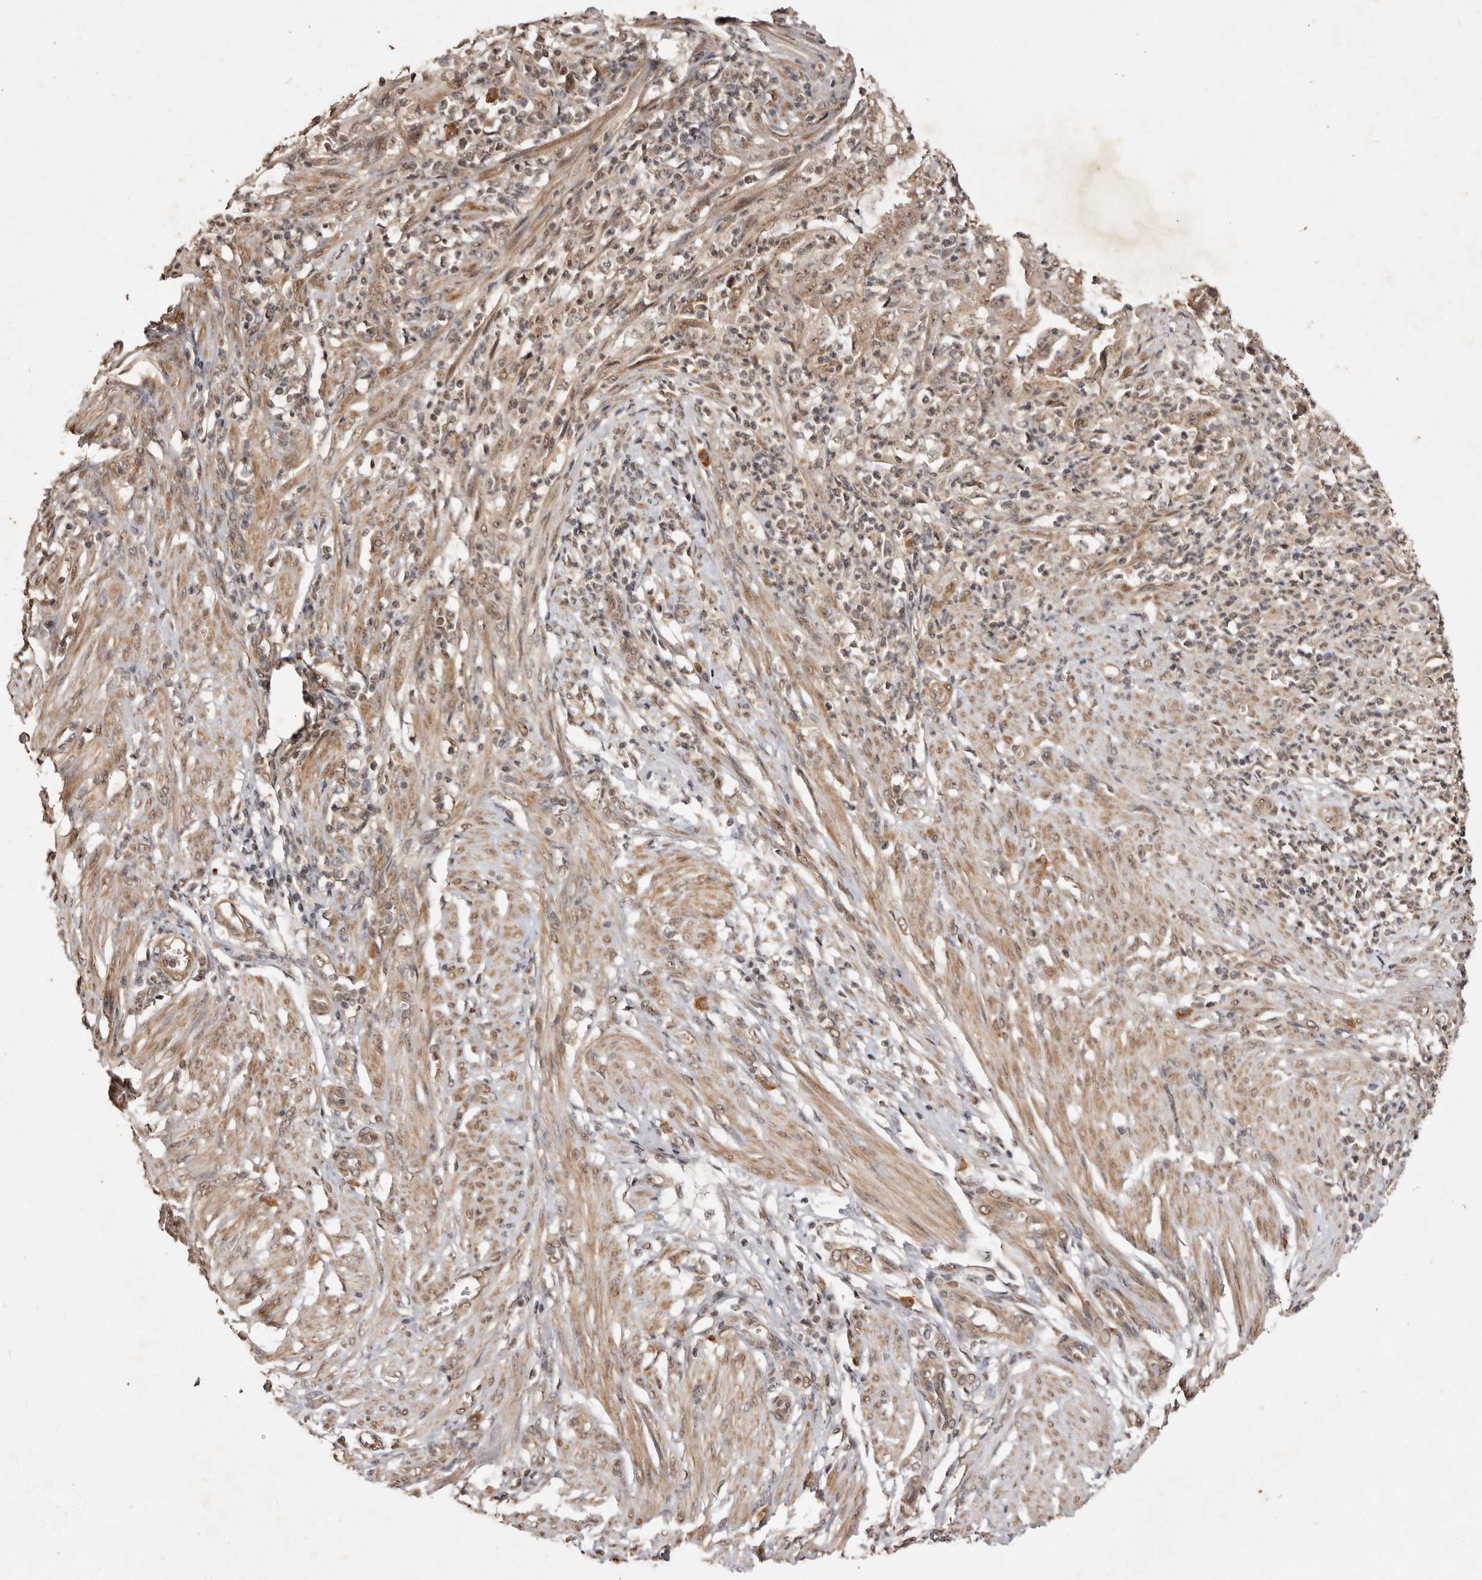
{"staining": {"intensity": "moderate", "quantity": ">75%", "location": "cytoplasmic/membranous,nuclear"}, "tissue": "endometrial cancer", "cell_type": "Tumor cells", "image_type": "cancer", "snomed": [{"axis": "morphology", "description": "Adenocarcinoma, NOS"}, {"axis": "topography", "description": "Endometrium"}], "caption": "The immunohistochemical stain highlights moderate cytoplasmic/membranous and nuclear staining in tumor cells of endometrial adenocarcinoma tissue.", "gene": "NOTCH1", "patient": {"sex": "female", "age": 51}}